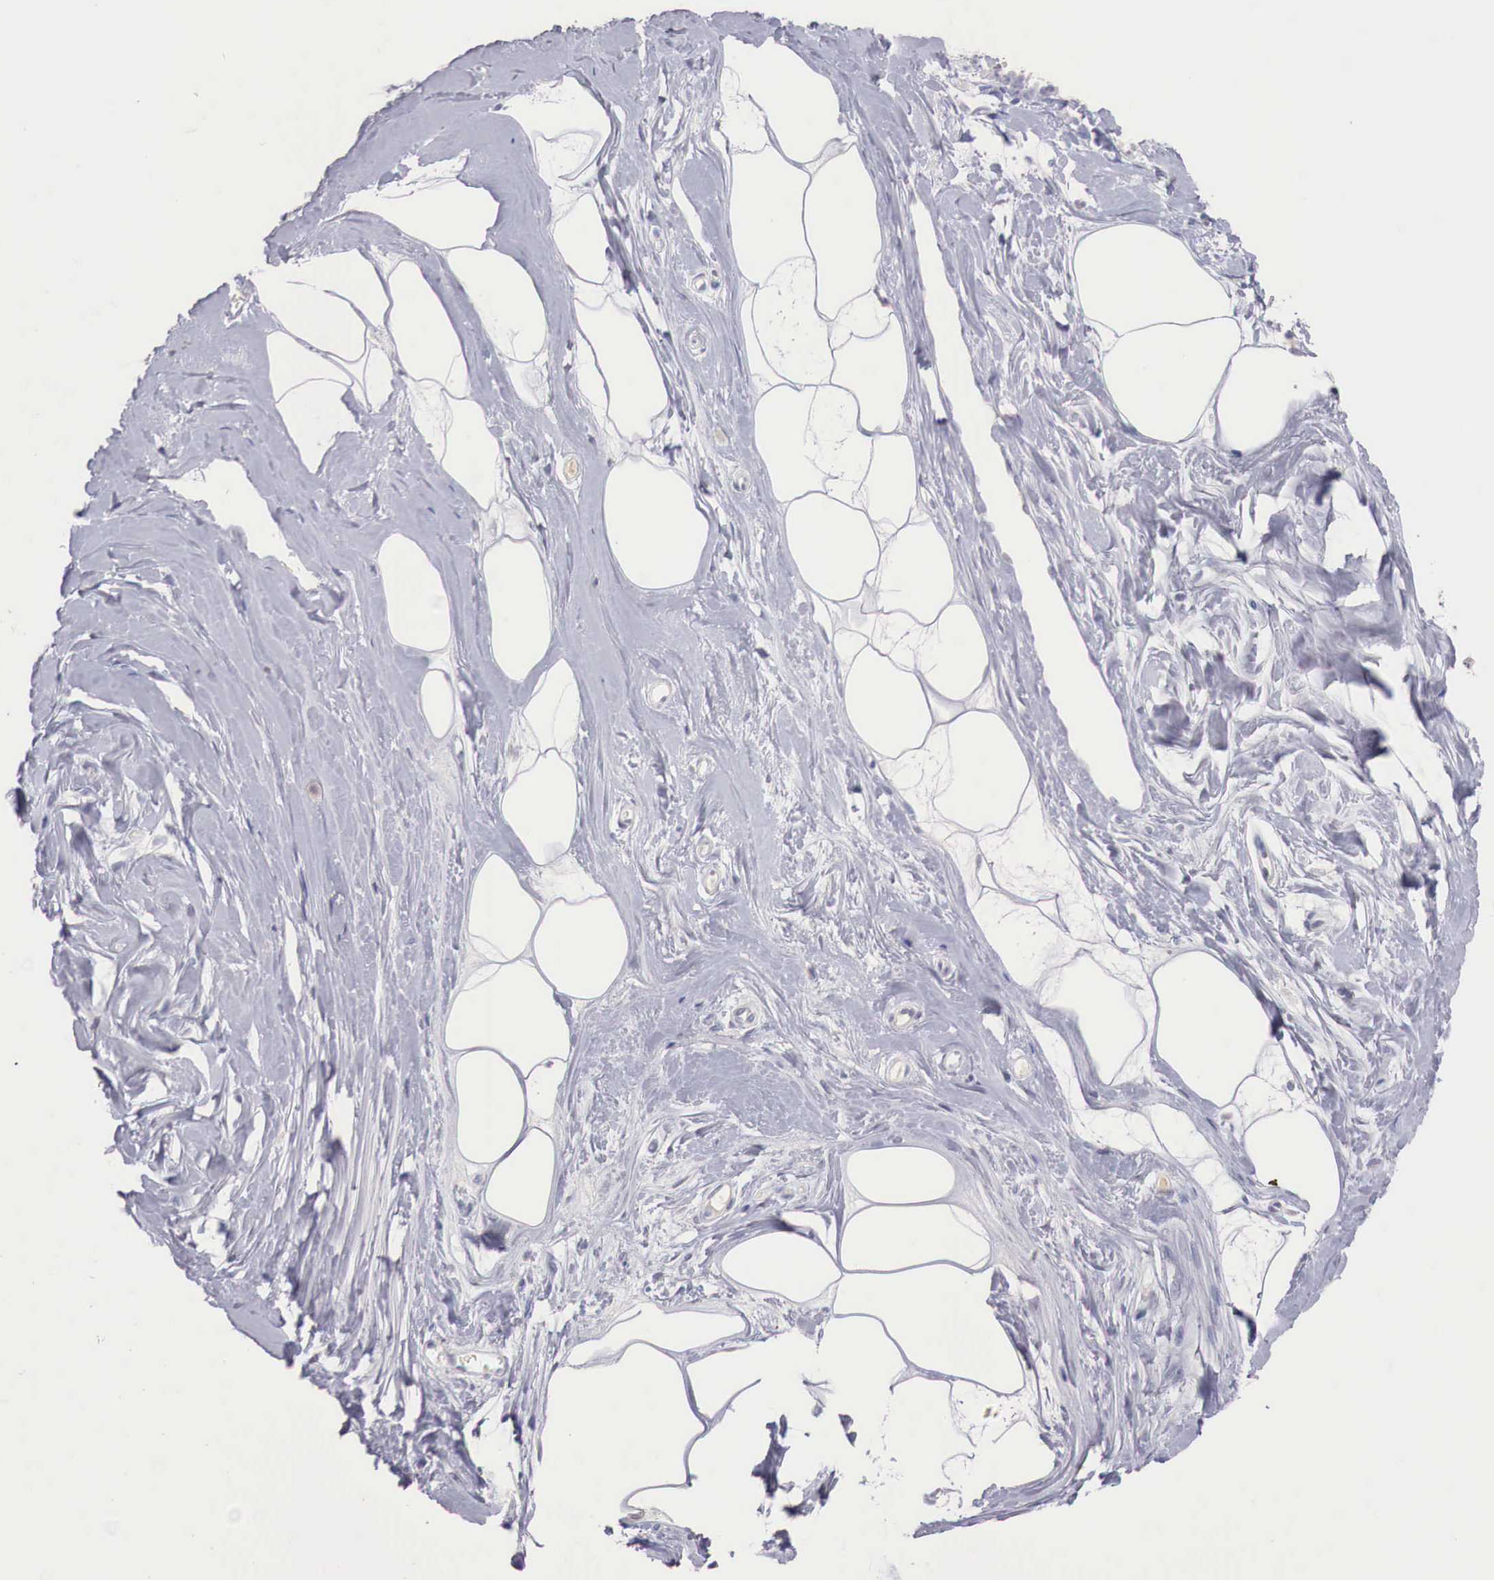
{"staining": {"intensity": "negative", "quantity": "none", "location": "none"}, "tissue": "breast", "cell_type": "Adipocytes", "image_type": "normal", "snomed": [{"axis": "morphology", "description": "Normal tissue, NOS"}, {"axis": "topography", "description": "Breast"}], "caption": "This photomicrograph is of unremarkable breast stained with immunohistochemistry (IHC) to label a protein in brown with the nuclei are counter-stained blue. There is no positivity in adipocytes.", "gene": "ITIH6", "patient": {"sex": "female", "age": 44}}